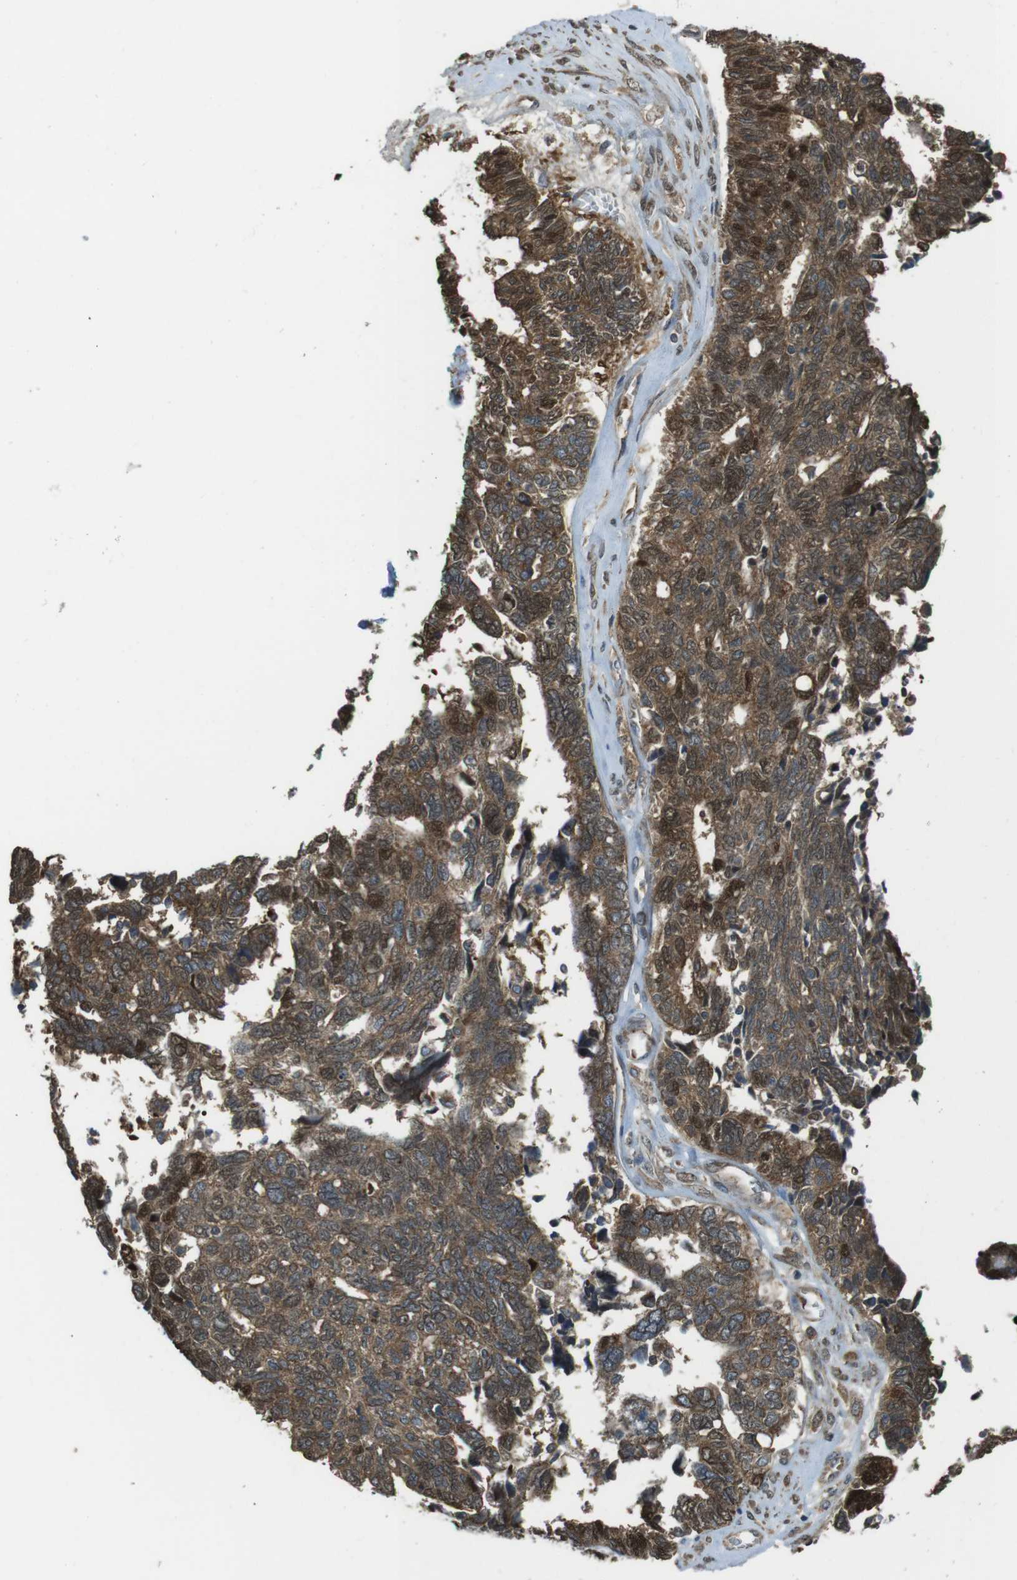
{"staining": {"intensity": "strong", "quantity": ">75%", "location": "cytoplasmic/membranous,nuclear"}, "tissue": "ovarian cancer", "cell_type": "Tumor cells", "image_type": "cancer", "snomed": [{"axis": "morphology", "description": "Cystadenocarcinoma, serous, NOS"}, {"axis": "topography", "description": "Ovary"}], "caption": "A brown stain shows strong cytoplasmic/membranous and nuclear positivity of a protein in human ovarian cancer tumor cells.", "gene": "LRRC3B", "patient": {"sex": "female", "age": 79}}